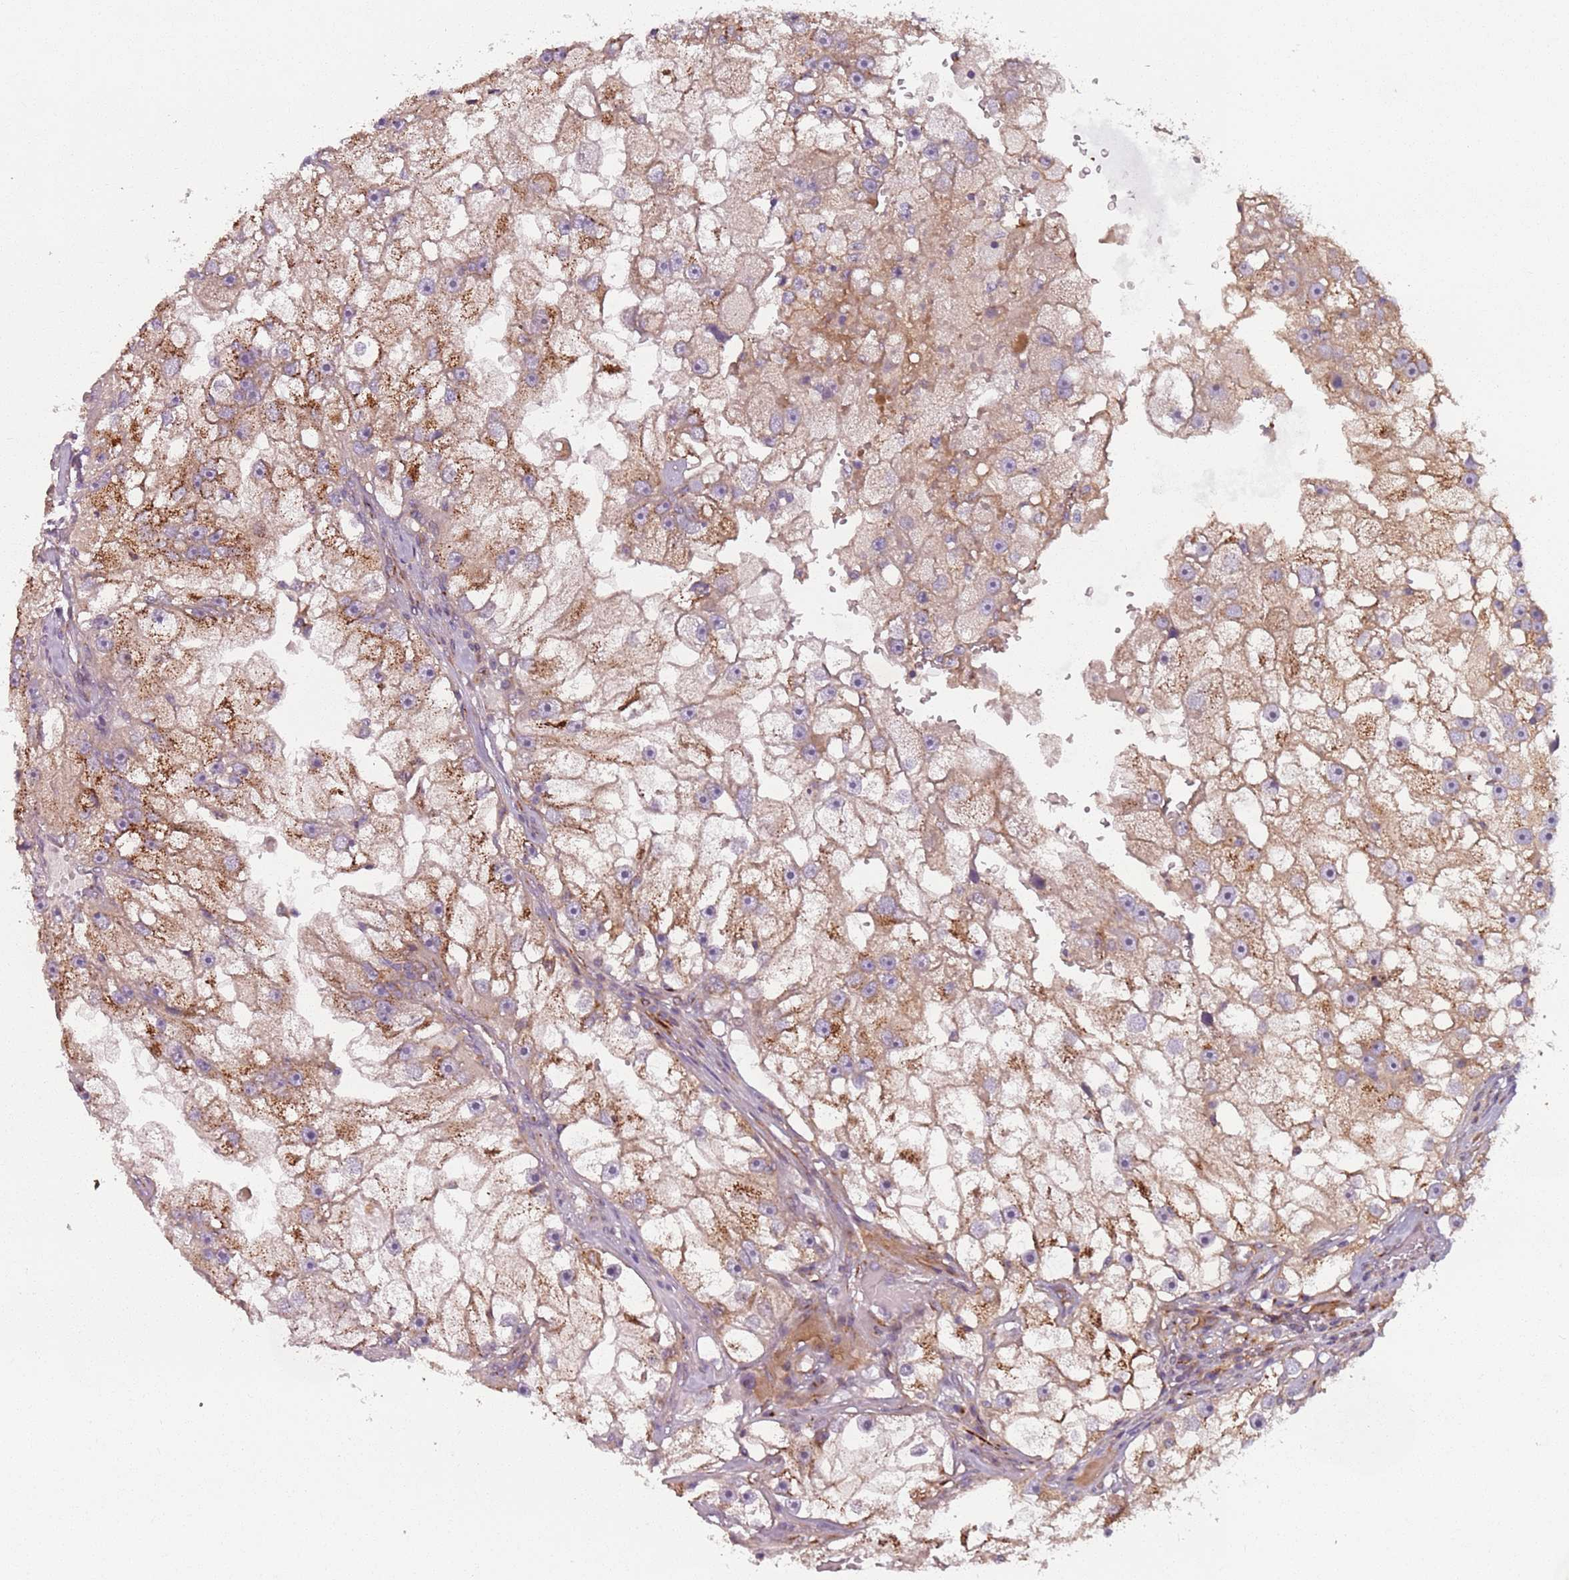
{"staining": {"intensity": "moderate", "quantity": ">75%", "location": "cytoplasmic/membranous"}, "tissue": "renal cancer", "cell_type": "Tumor cells", "image_type": "cancer", "snomed": [{"axis": "morphology", "description": "Adenocarcinoma, NOS"}, {"axis": "topography", "description": "Kidney"}], "caption": "Protein staining of renal adenocarcinoma tissue exhibits moderate cytoplasmic/membranous expression in approximately >75% of tumor cells. (Brightfield microscopy of DAB IHC at high magnification).", "gene": "AKTIP", "patient": {"sex": "male", "age": 63}}